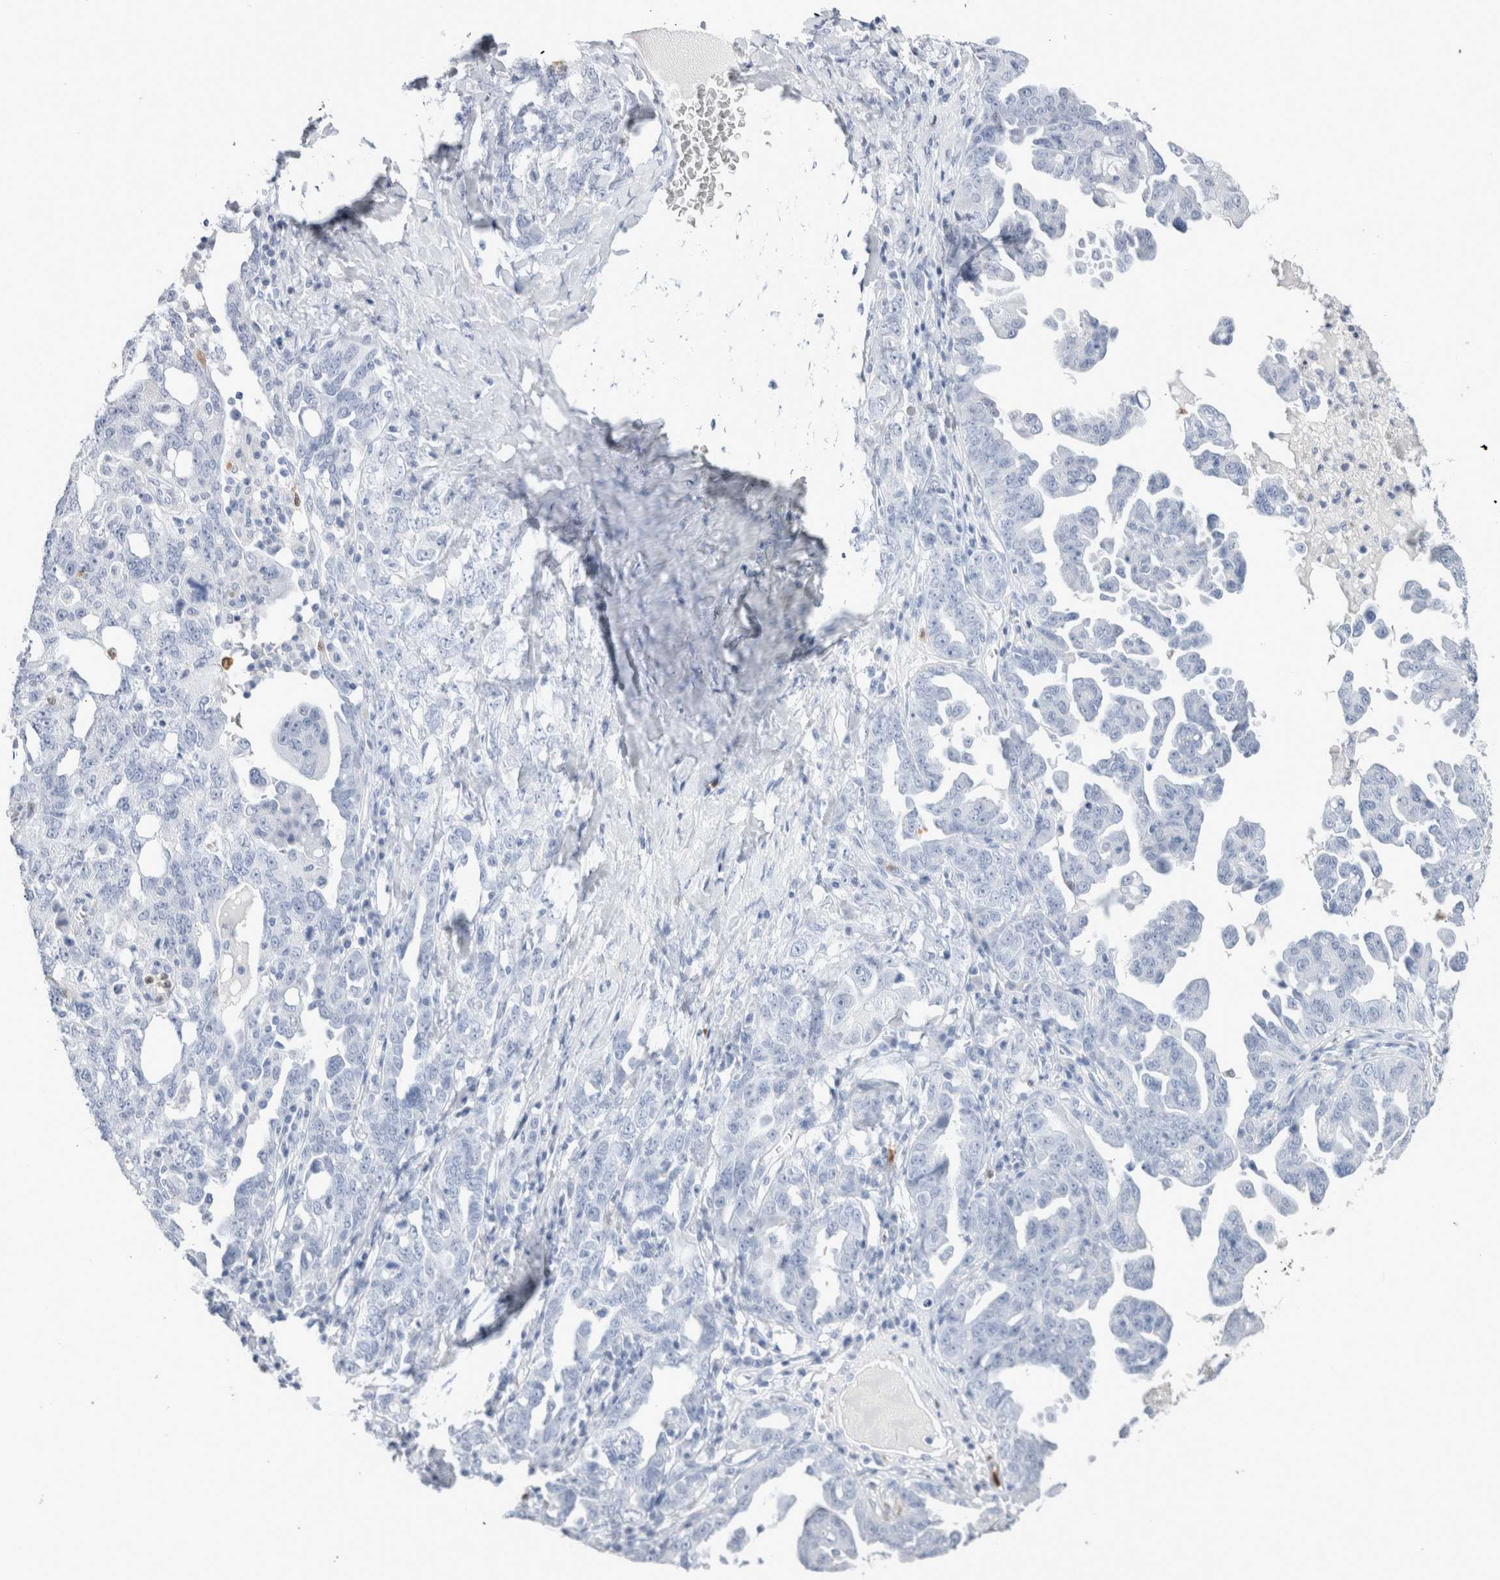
{"staining": {"intensity": "negative", "quantity": "none", "location": "none"}, "tissue": "ovarian cancer", "cell_type": "Tumor cells", "image_type": "cancer", "snomed": [{"axis": "morphology", "description": "Carcinoma, endometroid"}, {"axis": "topography", "description": "Ovary"}], "caption": "Tumor cells show no significant protein positivity in ovarian cancer (endometroid carcinoma). Nuclei are stained in blue.", "gene": "SLC10A5", "patient": {"sex": "female", "age": 62}}